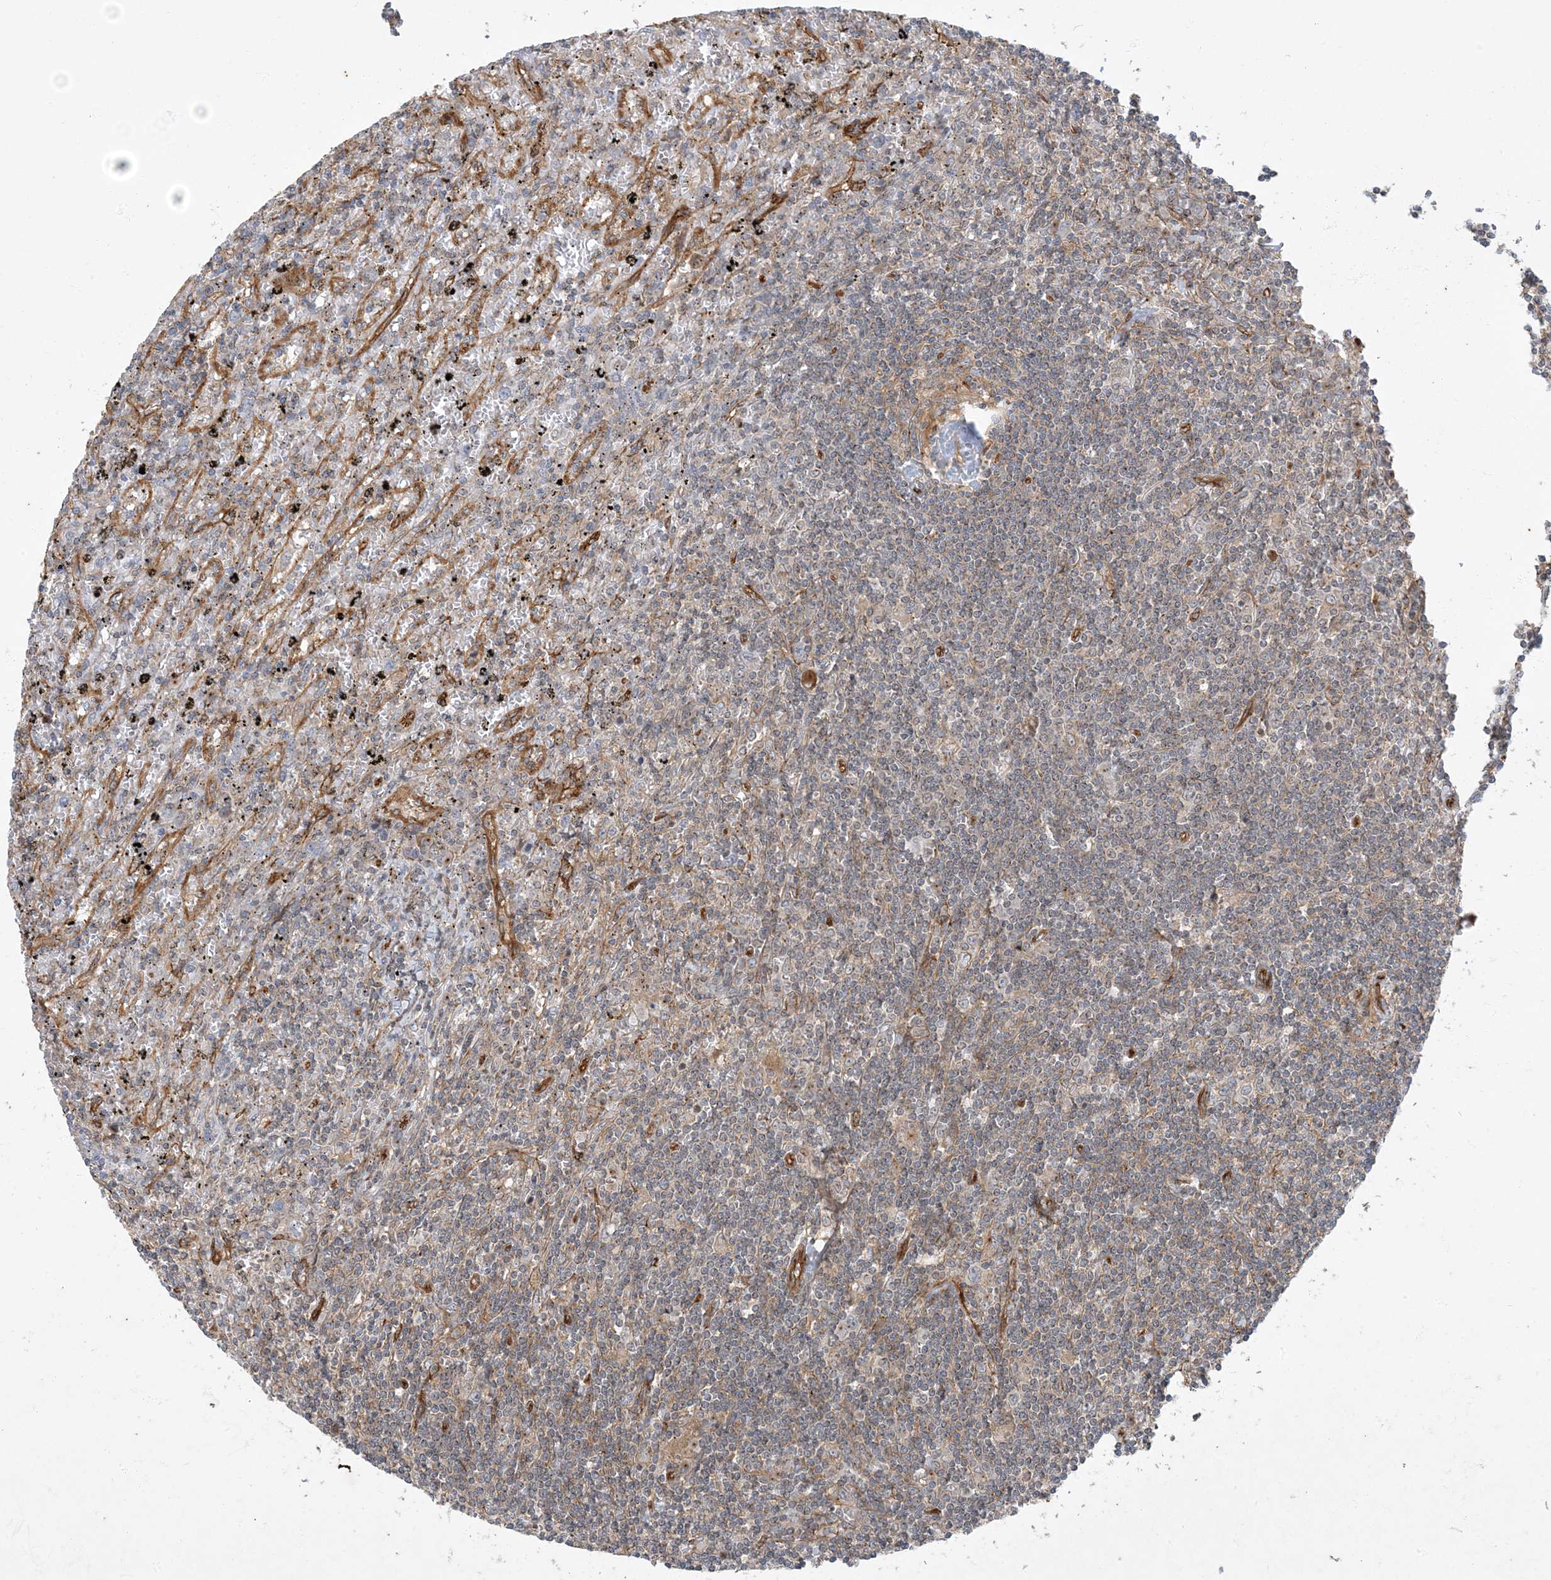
{"staining": {"intensity": "negative", "quantity": "none", "location": "none"}, "tissue": "lymphoma", "cell_type": "Tumor cells", "image_type": "cancer", "snomed": [{"axis": "morphology", "description": "Malignant lymphoma, non-Hodgkin's type, Low grade"}, {"axis": "topography", "description": "Spleen"}], "caption": "A high-resolution histopathology image shows immunohistochemistry staining of malignant lymphoma, non-Hodgkin's type (low-grade), which exhibits no significant expression in tumor cells.", "gene": "ATP23", "patient": {"sex": "male", "age": 76}}